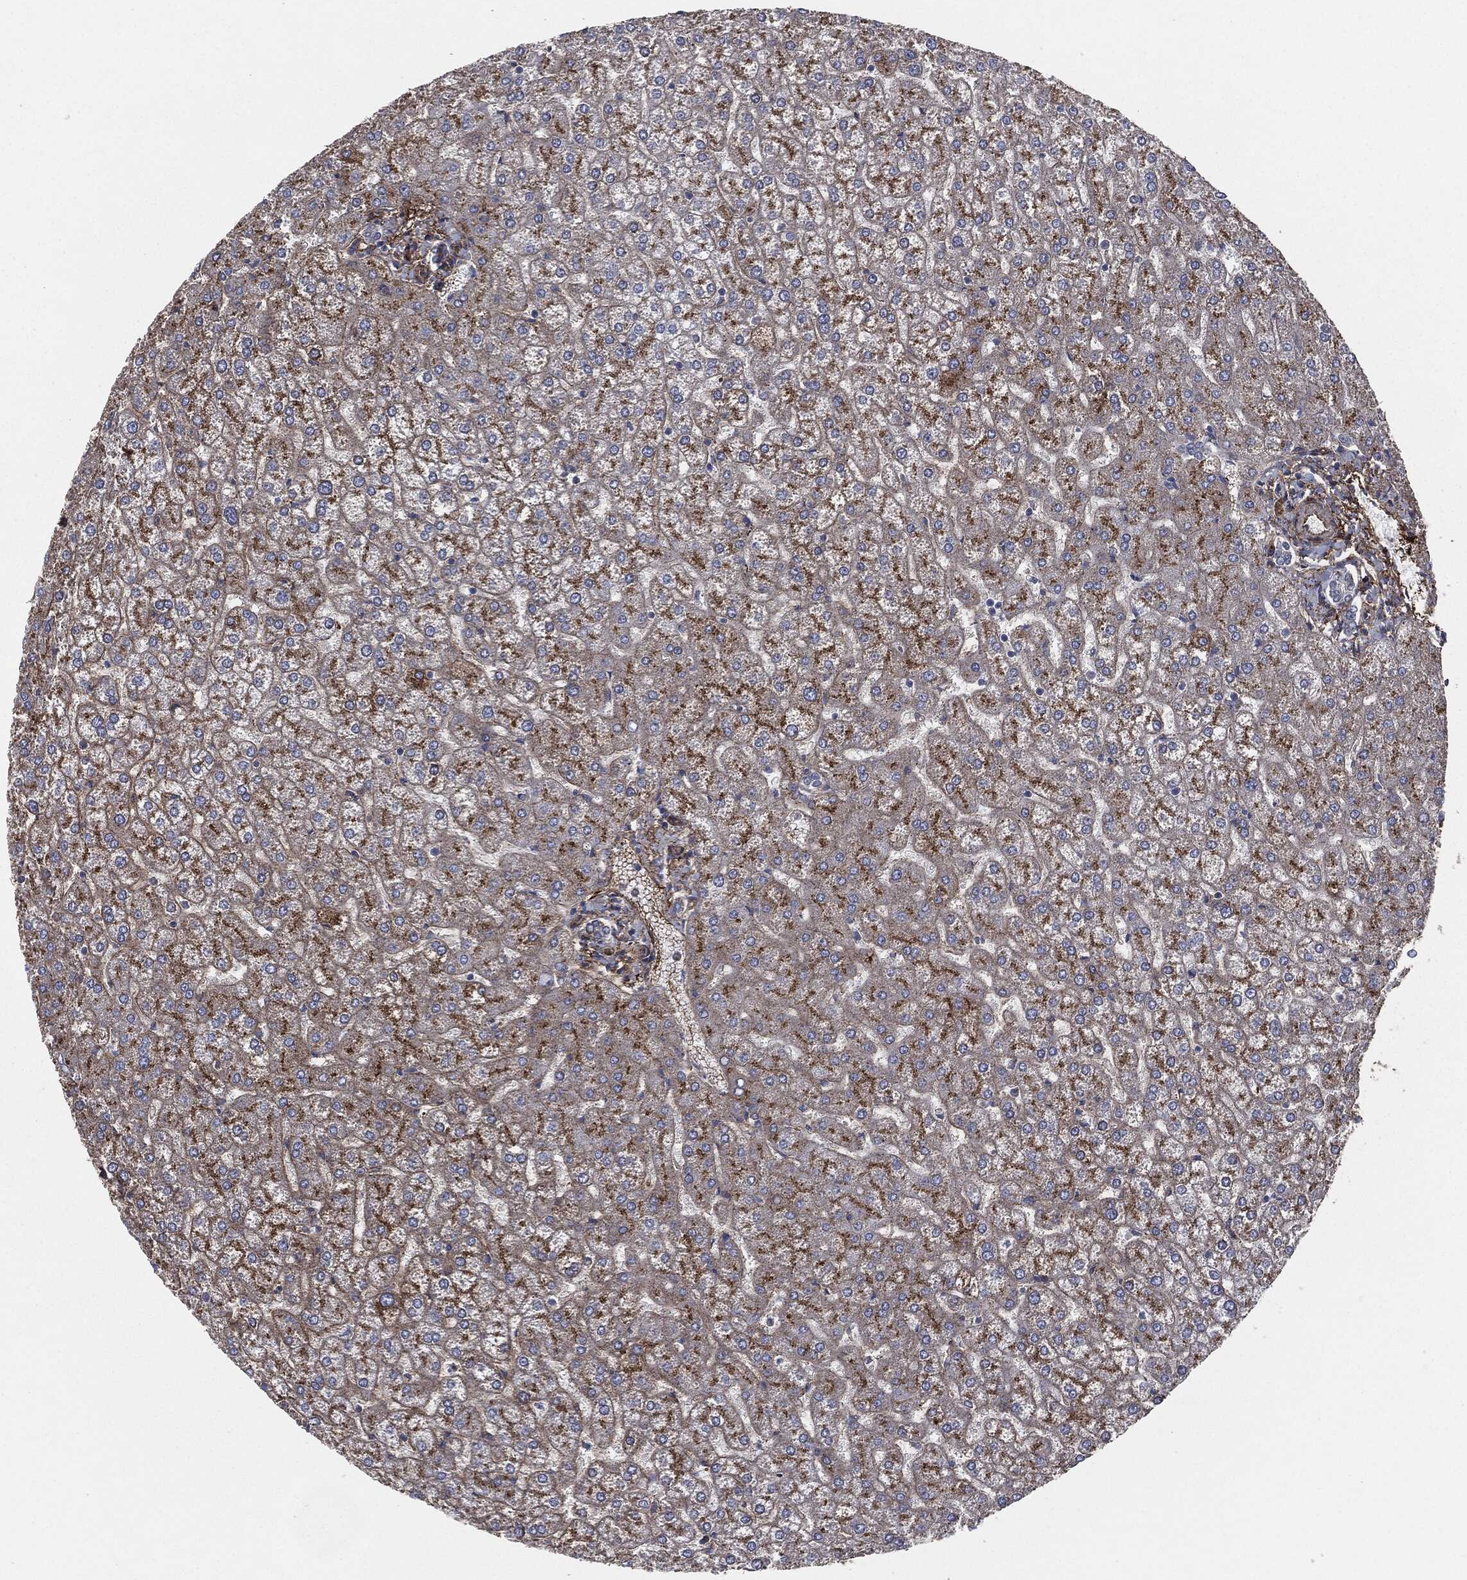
{"staining": {"intensity": "negative", "quantity": "none", "location": "none"}, "tissue": "liver", "cell_type": "Cholangiocytes", "image_type": "normal", "snomed": [{"axis": "morphology", "description": "Normal tissue, NOS"}, {"axis": "topography", "description": "Liver"}], "caption": "DAB immunohistochemical staining of normal liver shows no significant expression in cholangiocytes.", "gene": "APOB", "patient": {"sex": "female", "age": 32}}